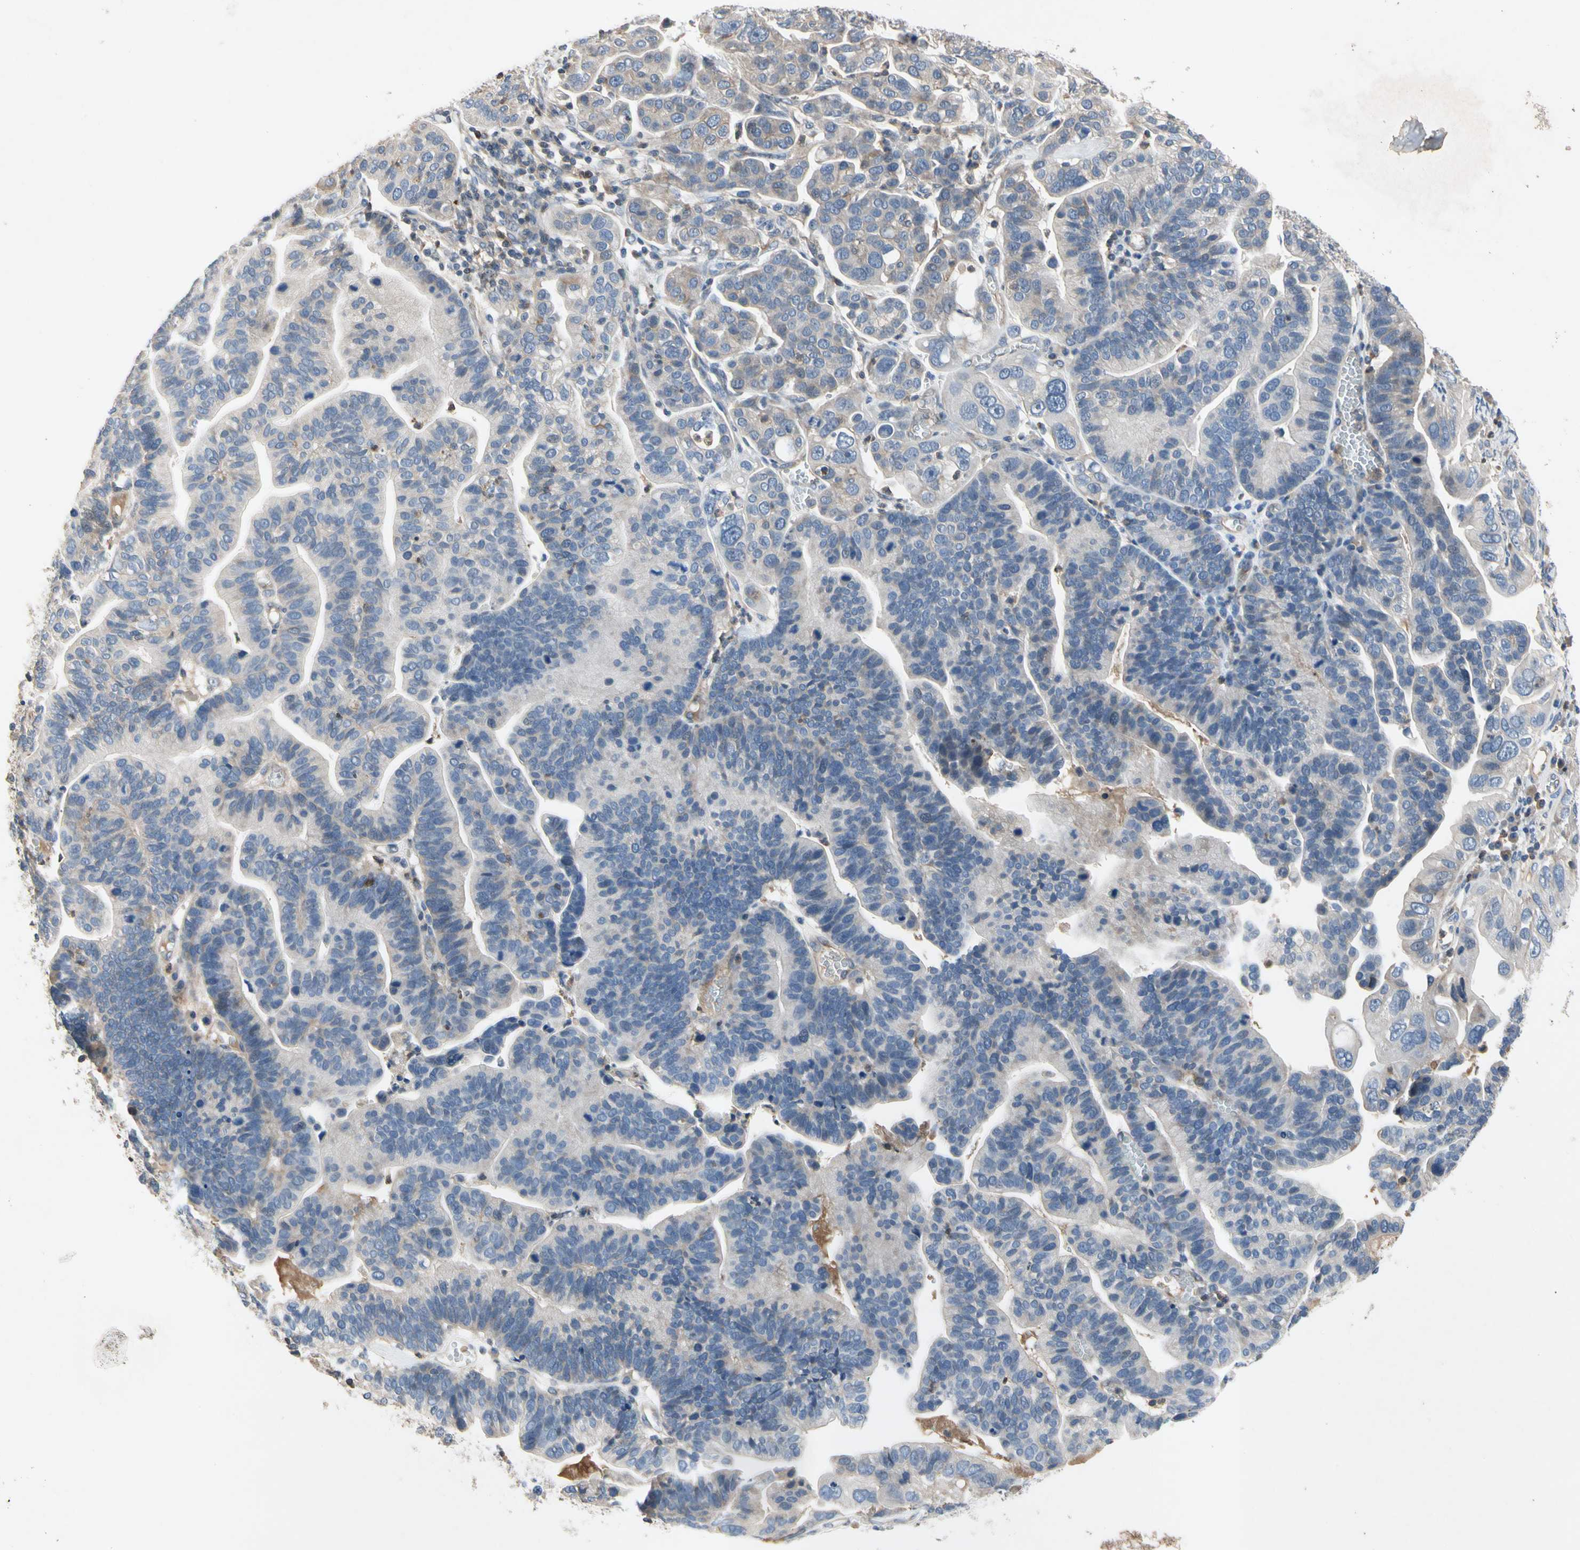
{"staining": {"intensity": "weak", "quantity": "<25%", "location": "cytoplasmic/membranous"}, "tissue": "ovarian cancer", "cell_type": "Tumor cells", "image_type": "cancer", "snomed": [{"axis": "morphology", "description": "Cystadenocarcinoma, serous, NOS"}, {"axis": "topography", "description": "Ovary"}], "caption": "DAB (3,3'-diaminobenzidine) immunohistochemical staining of human ovarian serous cystadenocarcinoma shows no significant positivity in tumor cells.", "gene": "CRTAC1", "patient": {"sex": "female", "age": 56}}